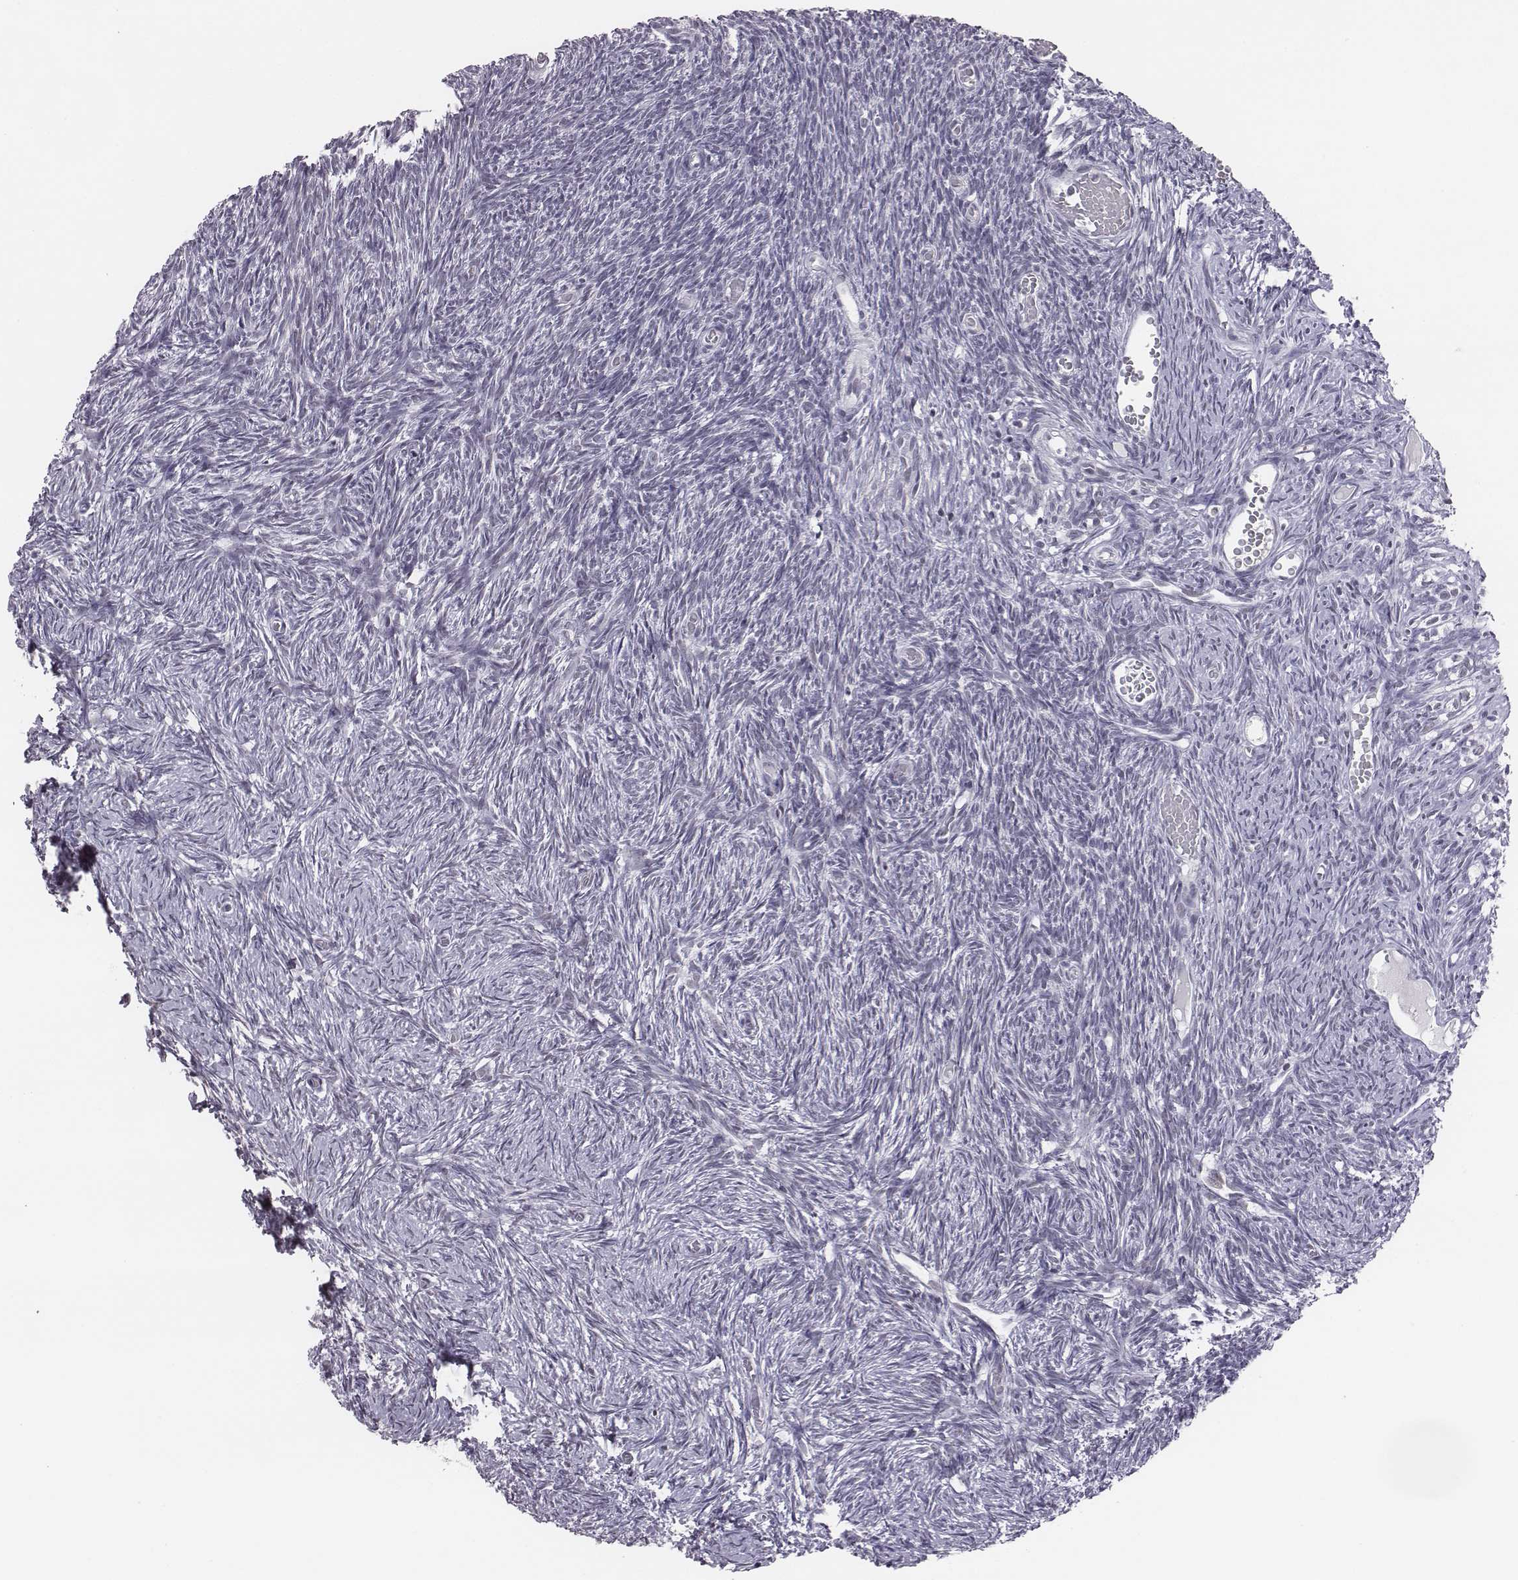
{"staining": {"intensity": "negative", "quantity": "none", "location": "none"}, "tissue": "ovary", "cell_type": "Ovarian stroma cells", "image_type": "normal", "snomed": [{"axis": "morphology", "description": "Normal tissue, NOS"}, {"axis": "topography", "description": "Ovary"}], "caption": "IHC micrograph of unremarkable ovary stained for a protein (brown), which demonstrates no staining in ovarian stroma cells. The staining was performed using DAB to visualize the protein expression in brown, while the nuclei were stained in blue with hematoxylin (Magnification: 20x).", "gene": "ACOD1", "patient": {"sex": "female", "age": 39}}